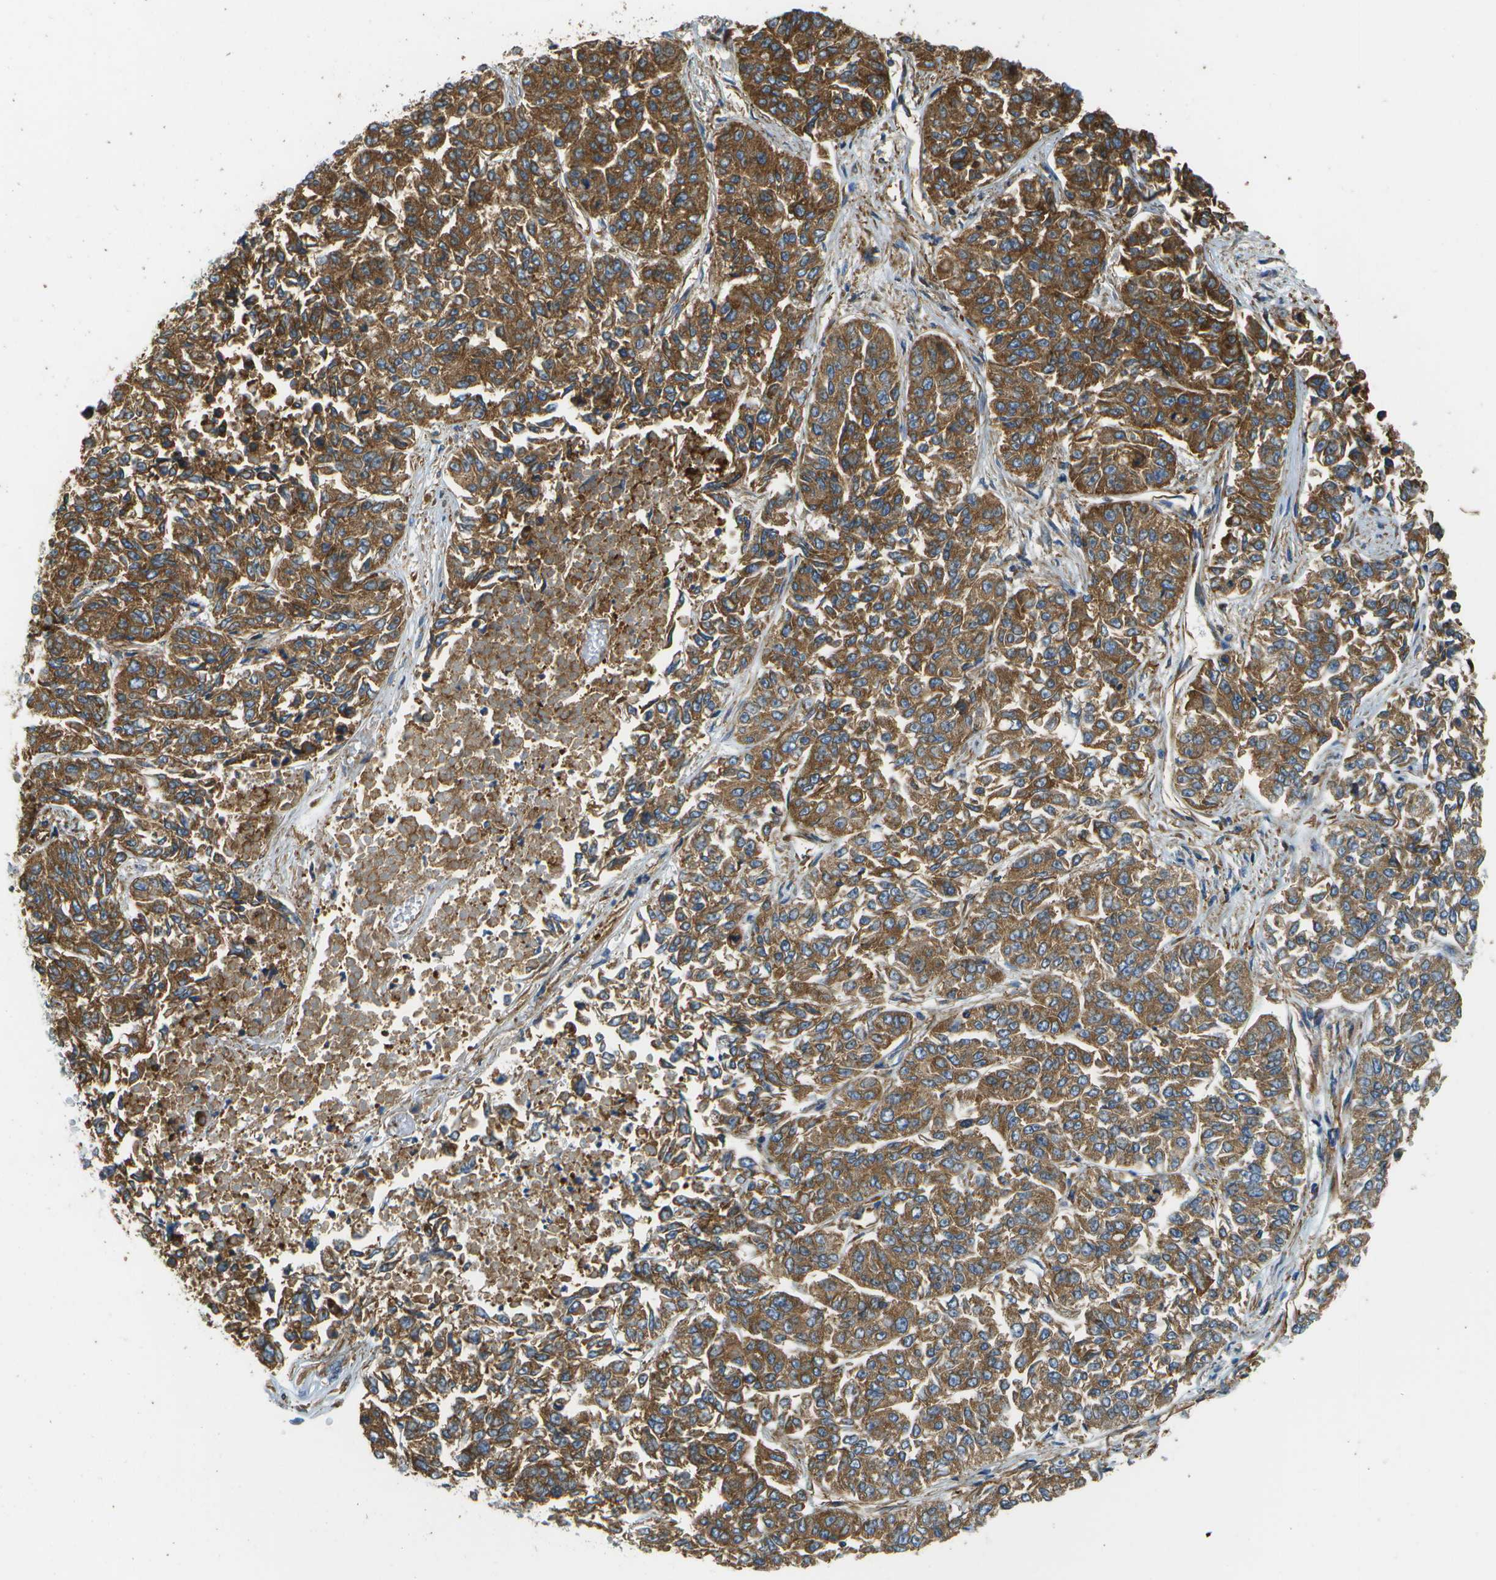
{"staining": {"intensity": "strong", "quantity": ">75%", "location": "cytoplasmic/membranous"}, "tissue": "lung cancer", "cell_type": "Tumor cells", "image_type": "cancer", "snomed": [{"axis": "morphology", "description": "Adenocarcinoma, NOS"}, {"axis": "topography", "description": "Lung"}], "caption": "Protein expression analysis of lung cancer (adenocarcinoma) displays strong cytoplasmic/membranous expression in about >75% of tumor cells.", "gene": "CLTC", "patient": {"sex": "male", "age": 84}}